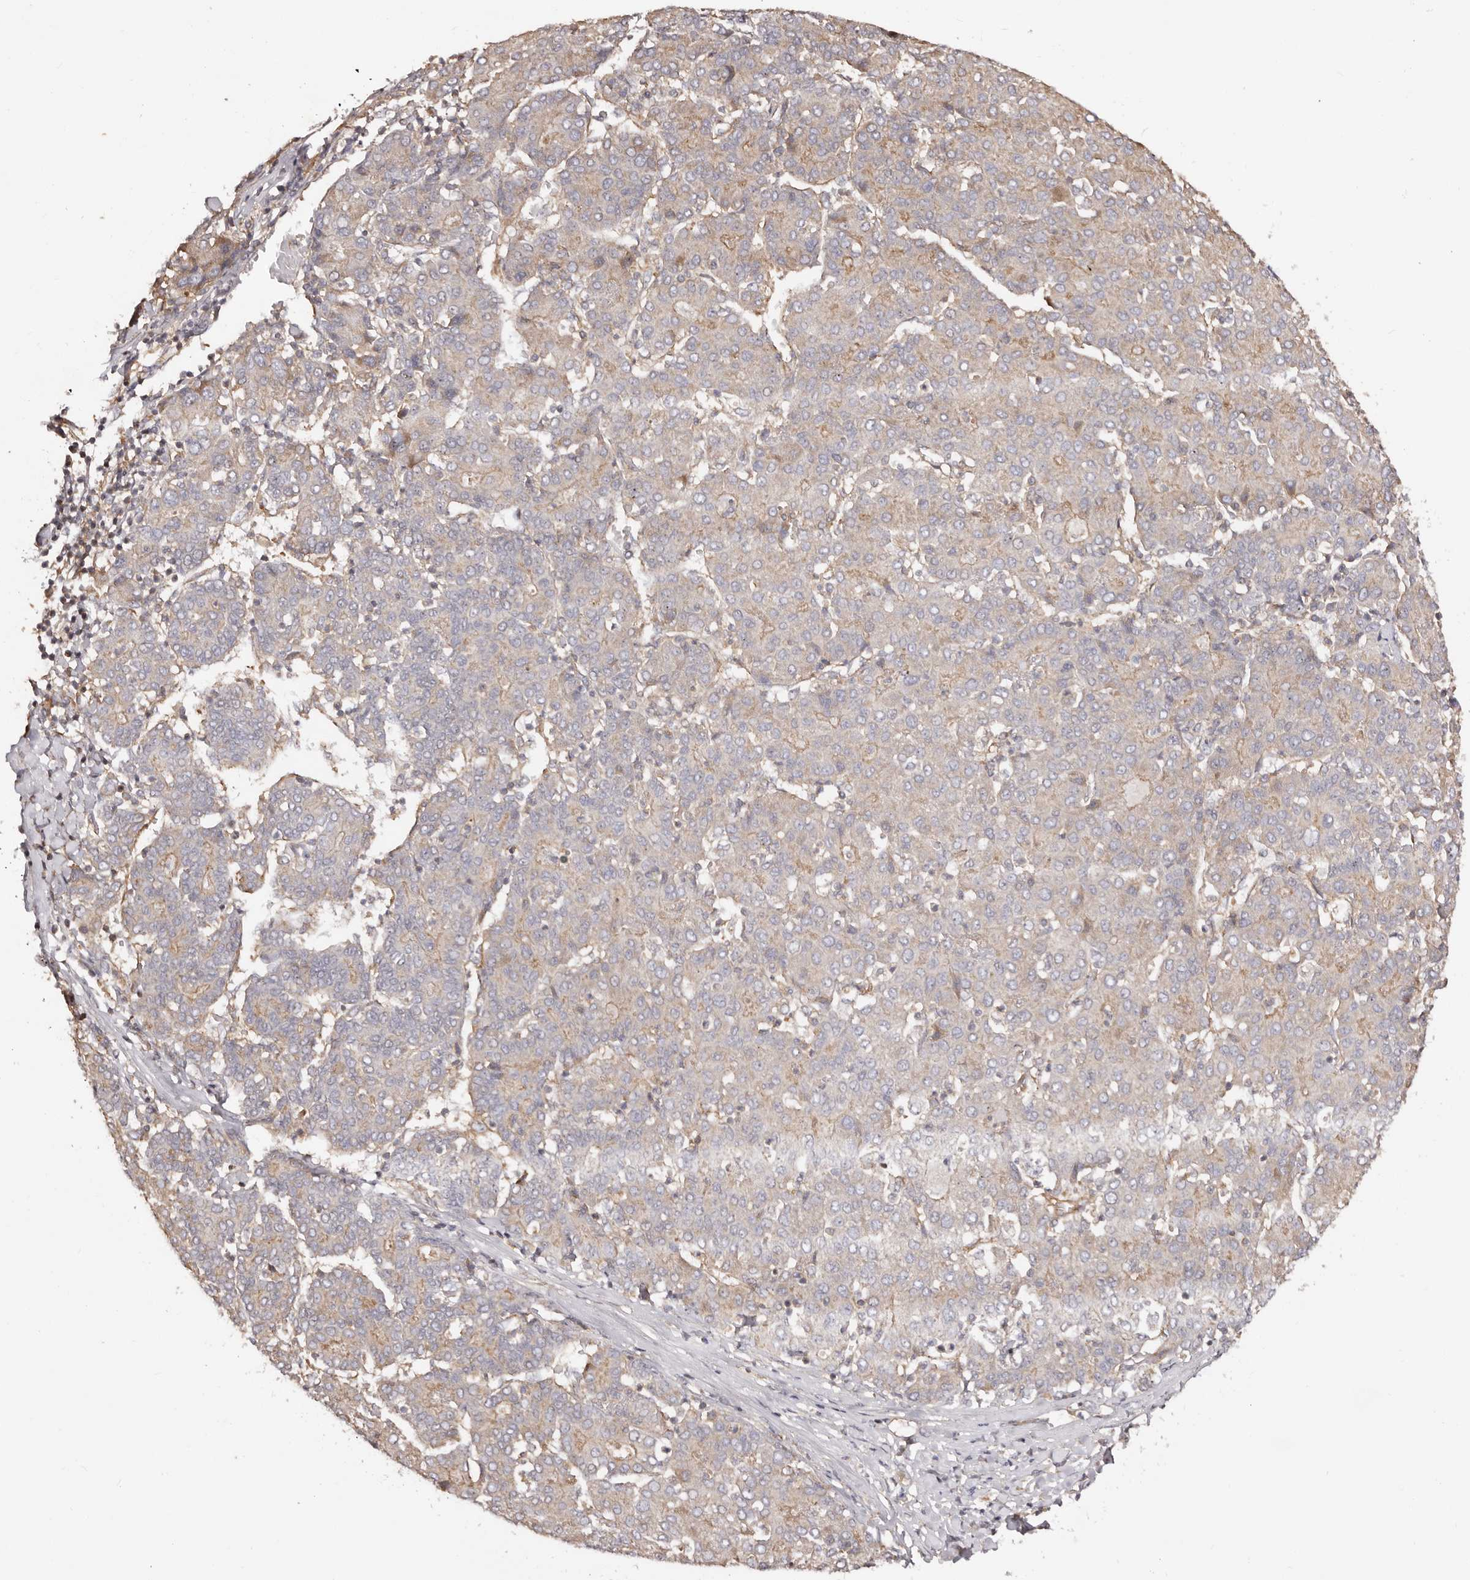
{"staining": {"intensity": "weak", "quantity": "<25%", "location": "cytoplasmic/membranous"}, "tissue": "liver cancer", "cell_type": "Tumor cells", "image_type": "cancer", "snomed": [{"axis": "morphology", "description": "Carcinoma, Hepatocellular, NOS"}, {"axis": "topography", "description": "Liver"}], "caption": "Hepatocellular carcinoma (liver) was stained to show a protein in brown. There is no significant positivity in tumor cells. (DAB immunohistochemistry, high magnification).", "gene": "RPS6", "patient": {"sex": "male", "age": 65}}